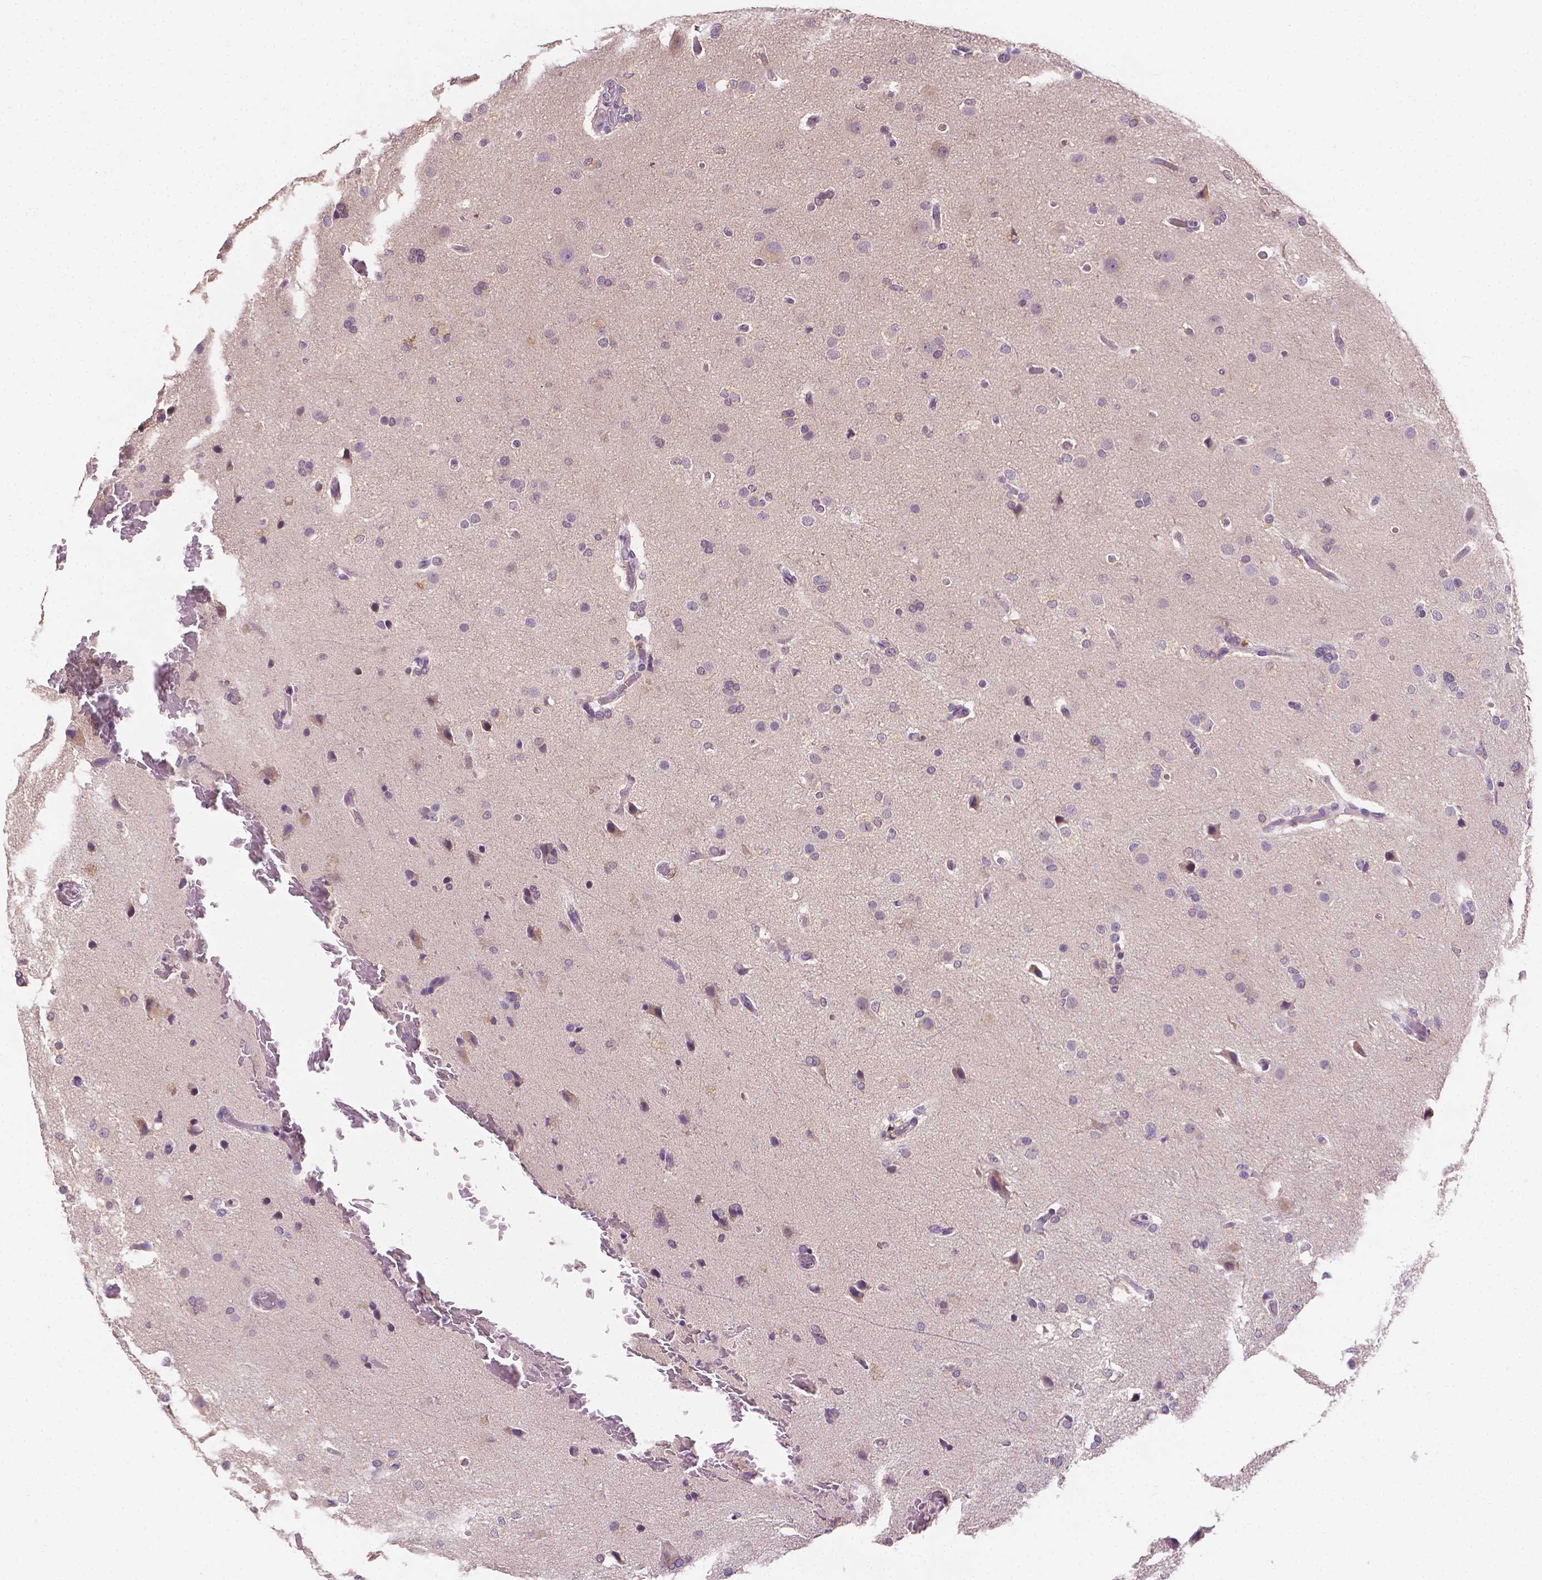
{"staining": {"intensity": "negative", "quantity": "none", "location": "none"}, "tissue": "glioma", "cell_type": "Tumor cells", "image_type": "cancer", "snomed": [{"axis": "morphology", "description": "Glioma, malignant, High grade"}, {"axis": "topography", "description": "Brain"}], "caption": "Immunohistochemistry image of neoplastic tissue: human glioma stained with DAB displays no significant protein staining in tumor cells.", "gene": "FASN", "patient": {"sex": "male", "age": 68}}